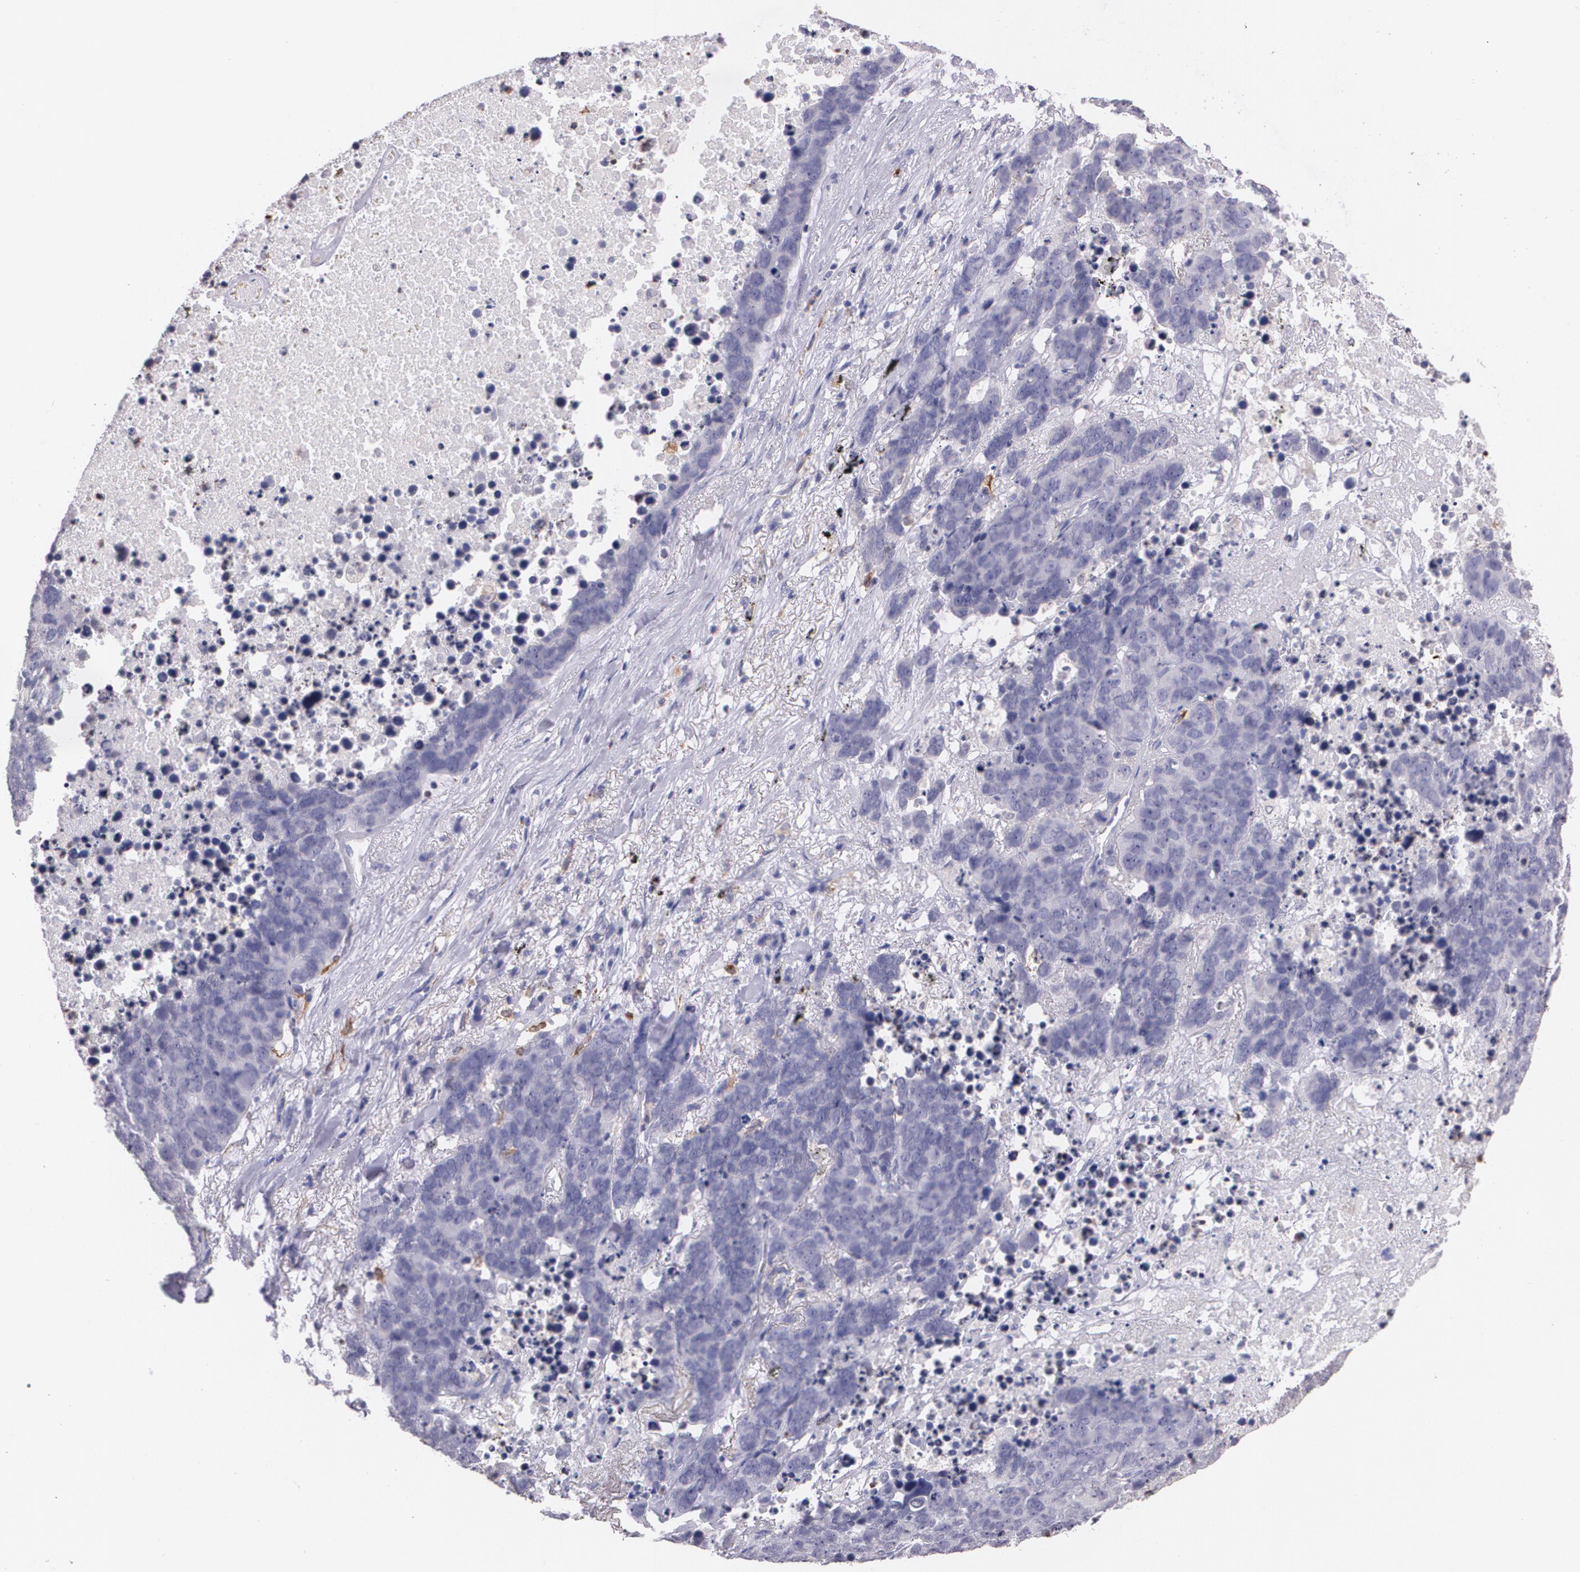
{"staining": {"intensity": "negative", "quantity": "none", "location": "none"}, "tissue": "lung cancer", "cell_type": "Tumor cells", "image_type": "cancer", "snomed": [{"axis": "morphology", "description": "Carcinoid, malignant, NOS"}, {"axis": "topography", "description": "Lung"}], "caption": "IHC histopathology image of lung cancer stained for a protein (brown), which reveals no expression in tumor cells.", "gene": "RTN1", "patient": {"sex": "male", "age": 60}}